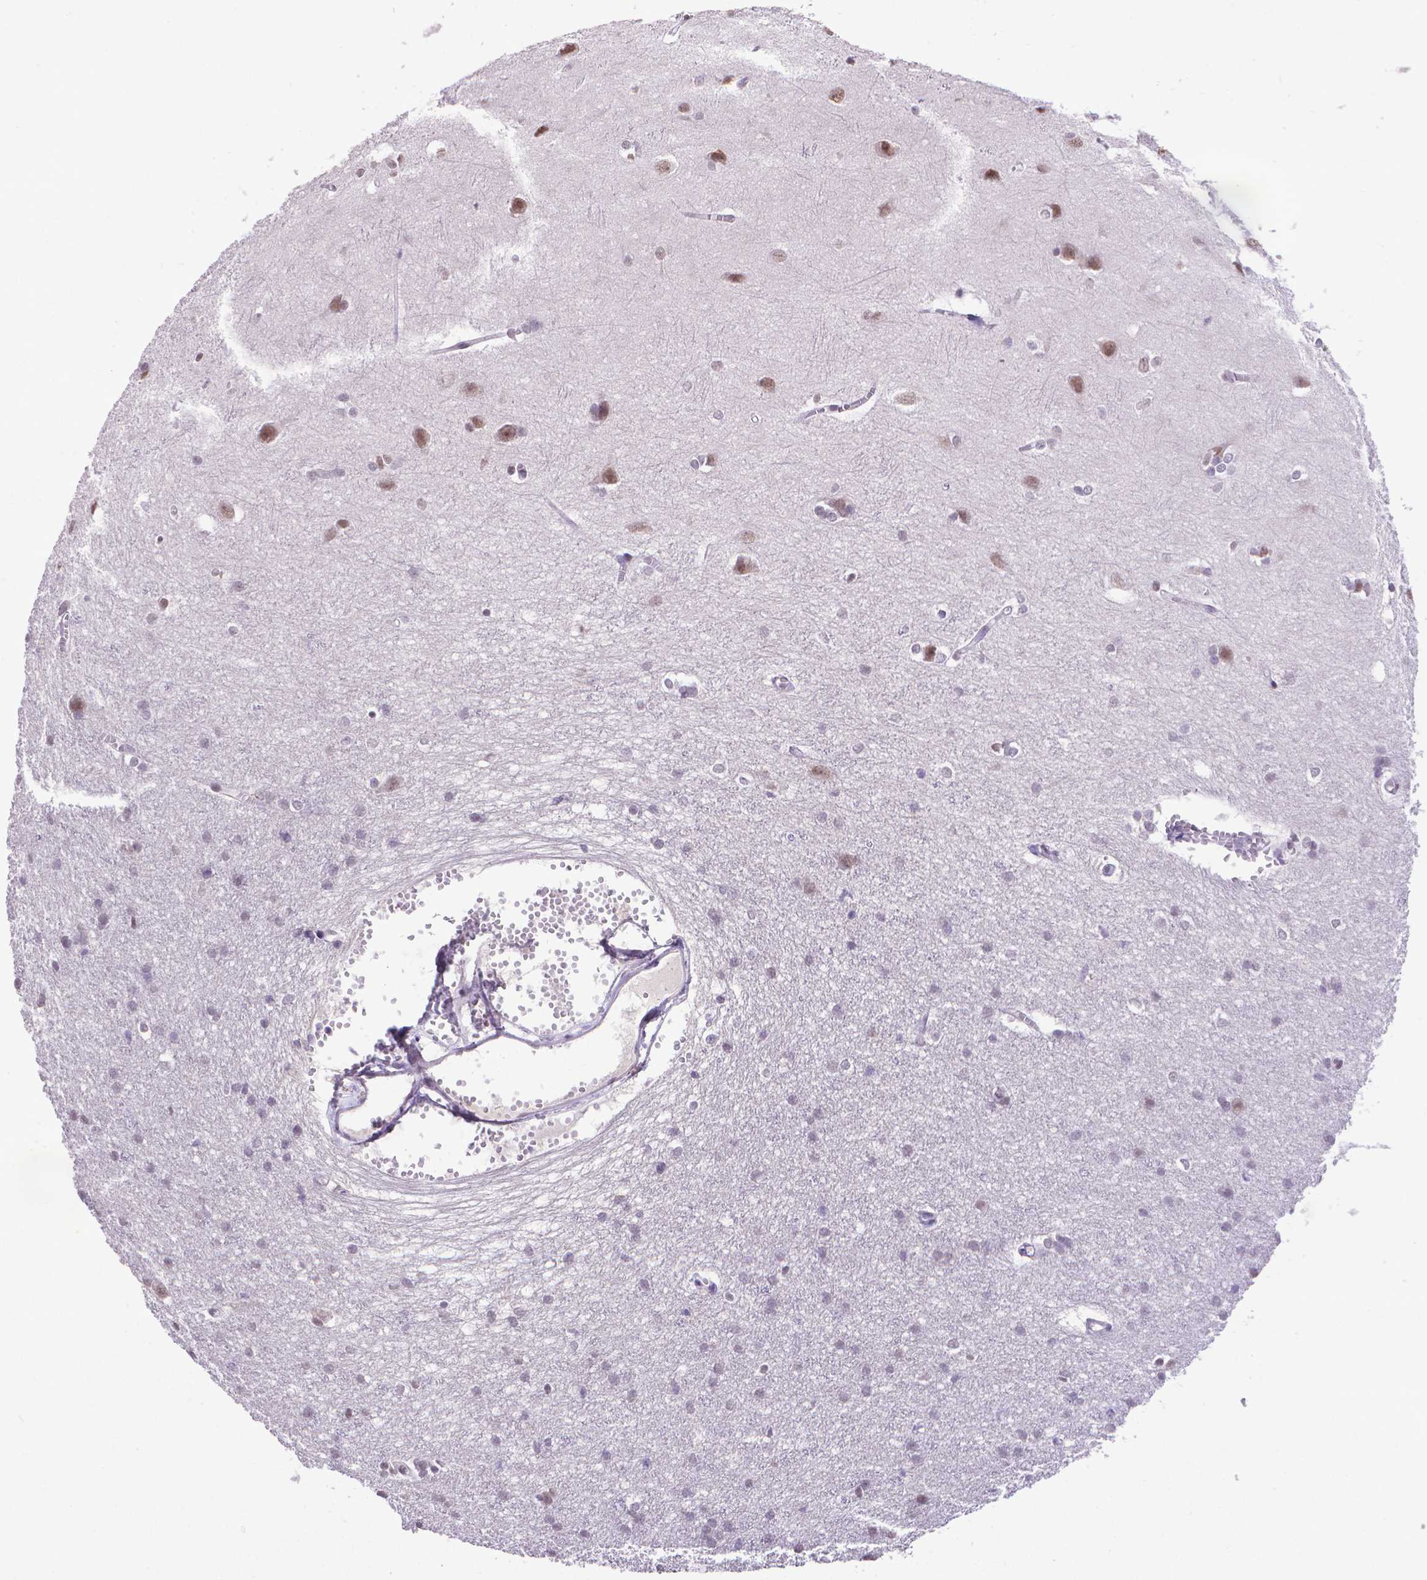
{"staining": {"intensity": "negative", "quantity": "none", "location": "none"}, "tissue": "cerebral cortex", "cell_type": "Endothelial cells", "image_type": "normal", "snomed": [{"axis": "morphology", "description": "Normal tissue, NOS"}, {"axis": "topography", "description": "Cerebral cortex"}], "caption": "Human cerebral cortex stained for a protein using IHC demonstrates no staining in endothelial cells.", "gene": "KMO", "patient": {"sex": "male", "age": 37}}